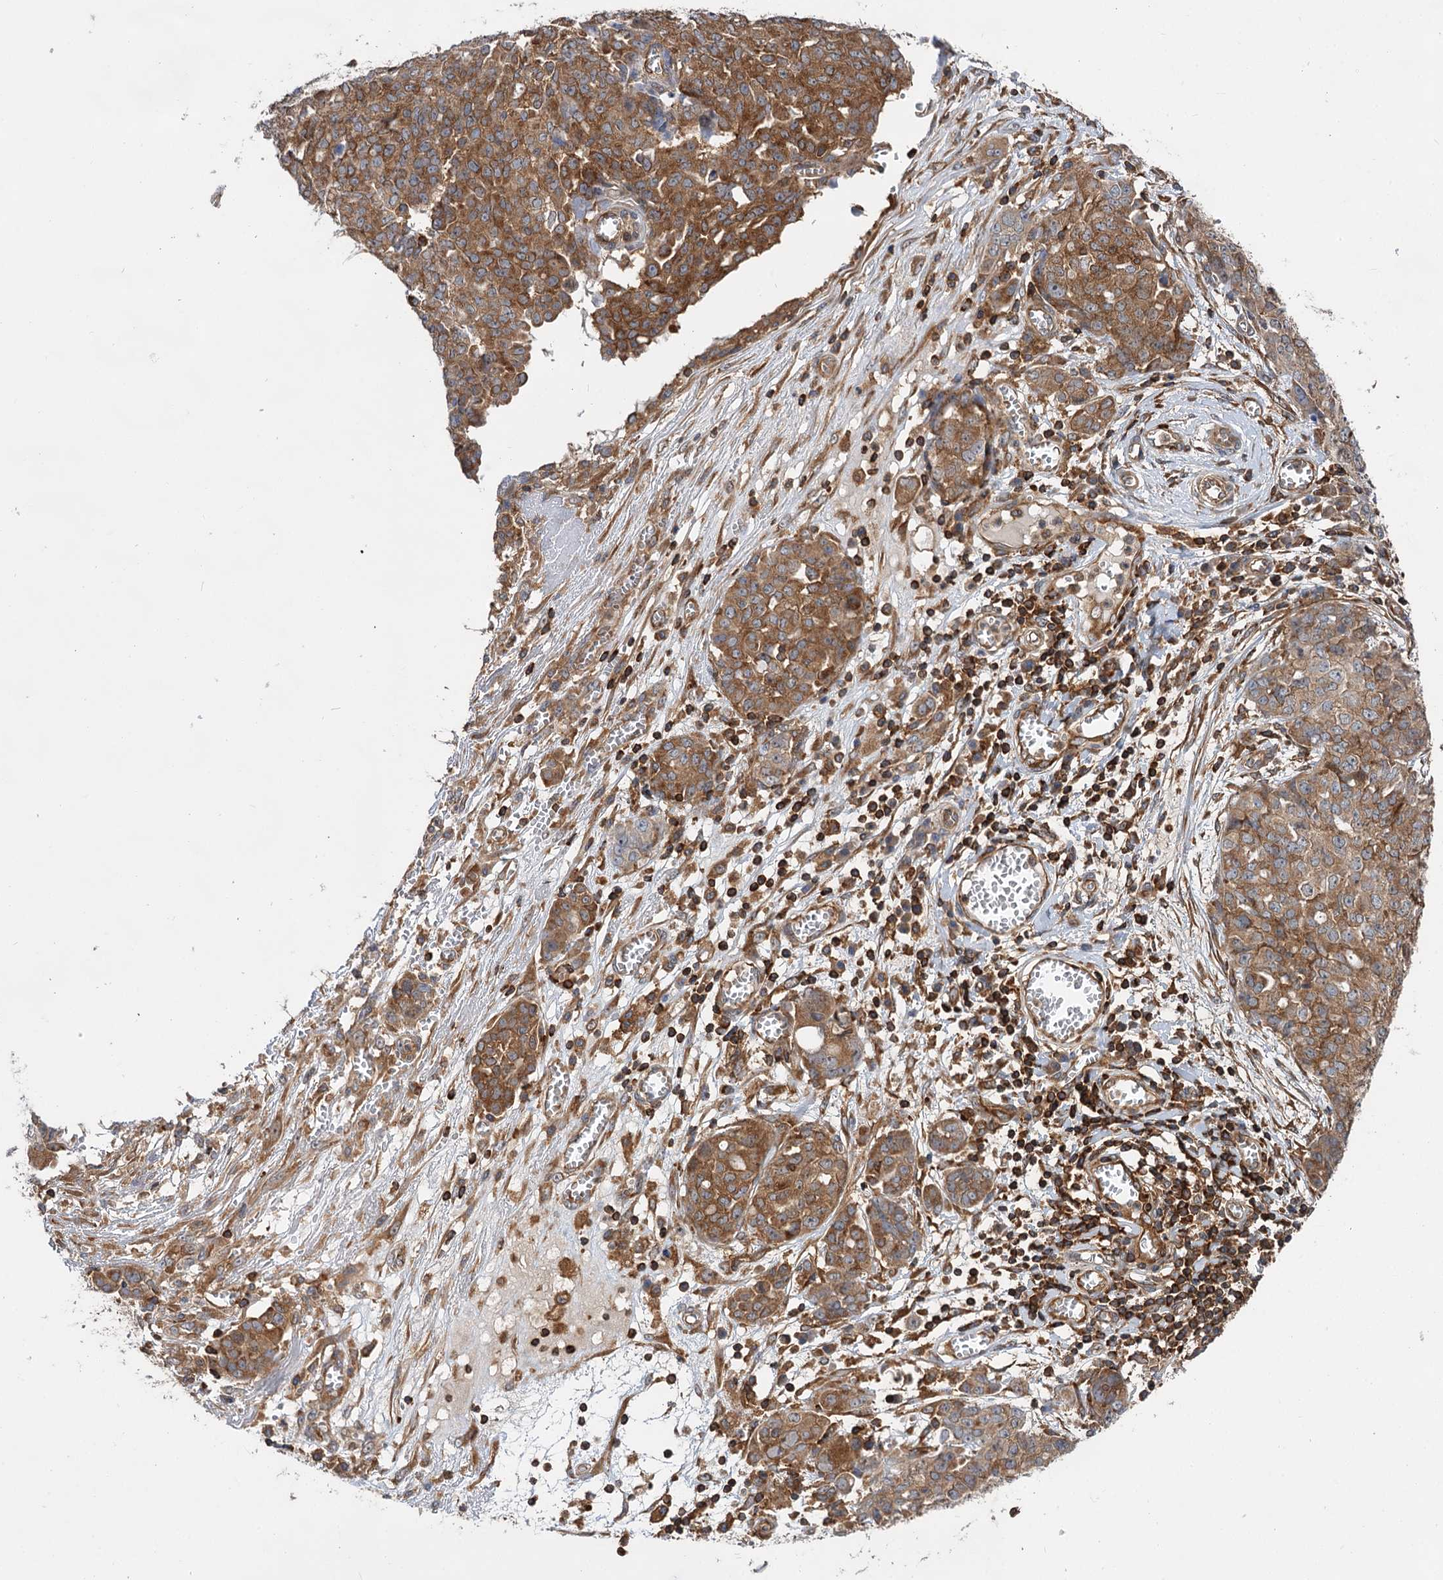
{"staining": {"intensity": "moderate", "quantity": ">75%", "location": "cytoplasmic/membranous"}, "tissue": "ovarian cancer", "cell_type": "Tumor cells", "image_type": "cancer", "snomed": [{"axis": "morphology", "description": "Cystadenocarcinoma, serous, NOS"}, {"axis": "topography", "description": "Soft tissue"}, {"axis": "topography", "description": "Ovary"}], "caption": "High-magnification brightfield microscopy of ovarian cancer stained with DAB (brown) and counterstained with hematoxylin (blue). tumor cells exhibit moderate cytoplasmic/membranous staining is appreciated in approximately>75% of cells.", "gene": "PACS1", "patient": {"sex": "female", "age": 57}}